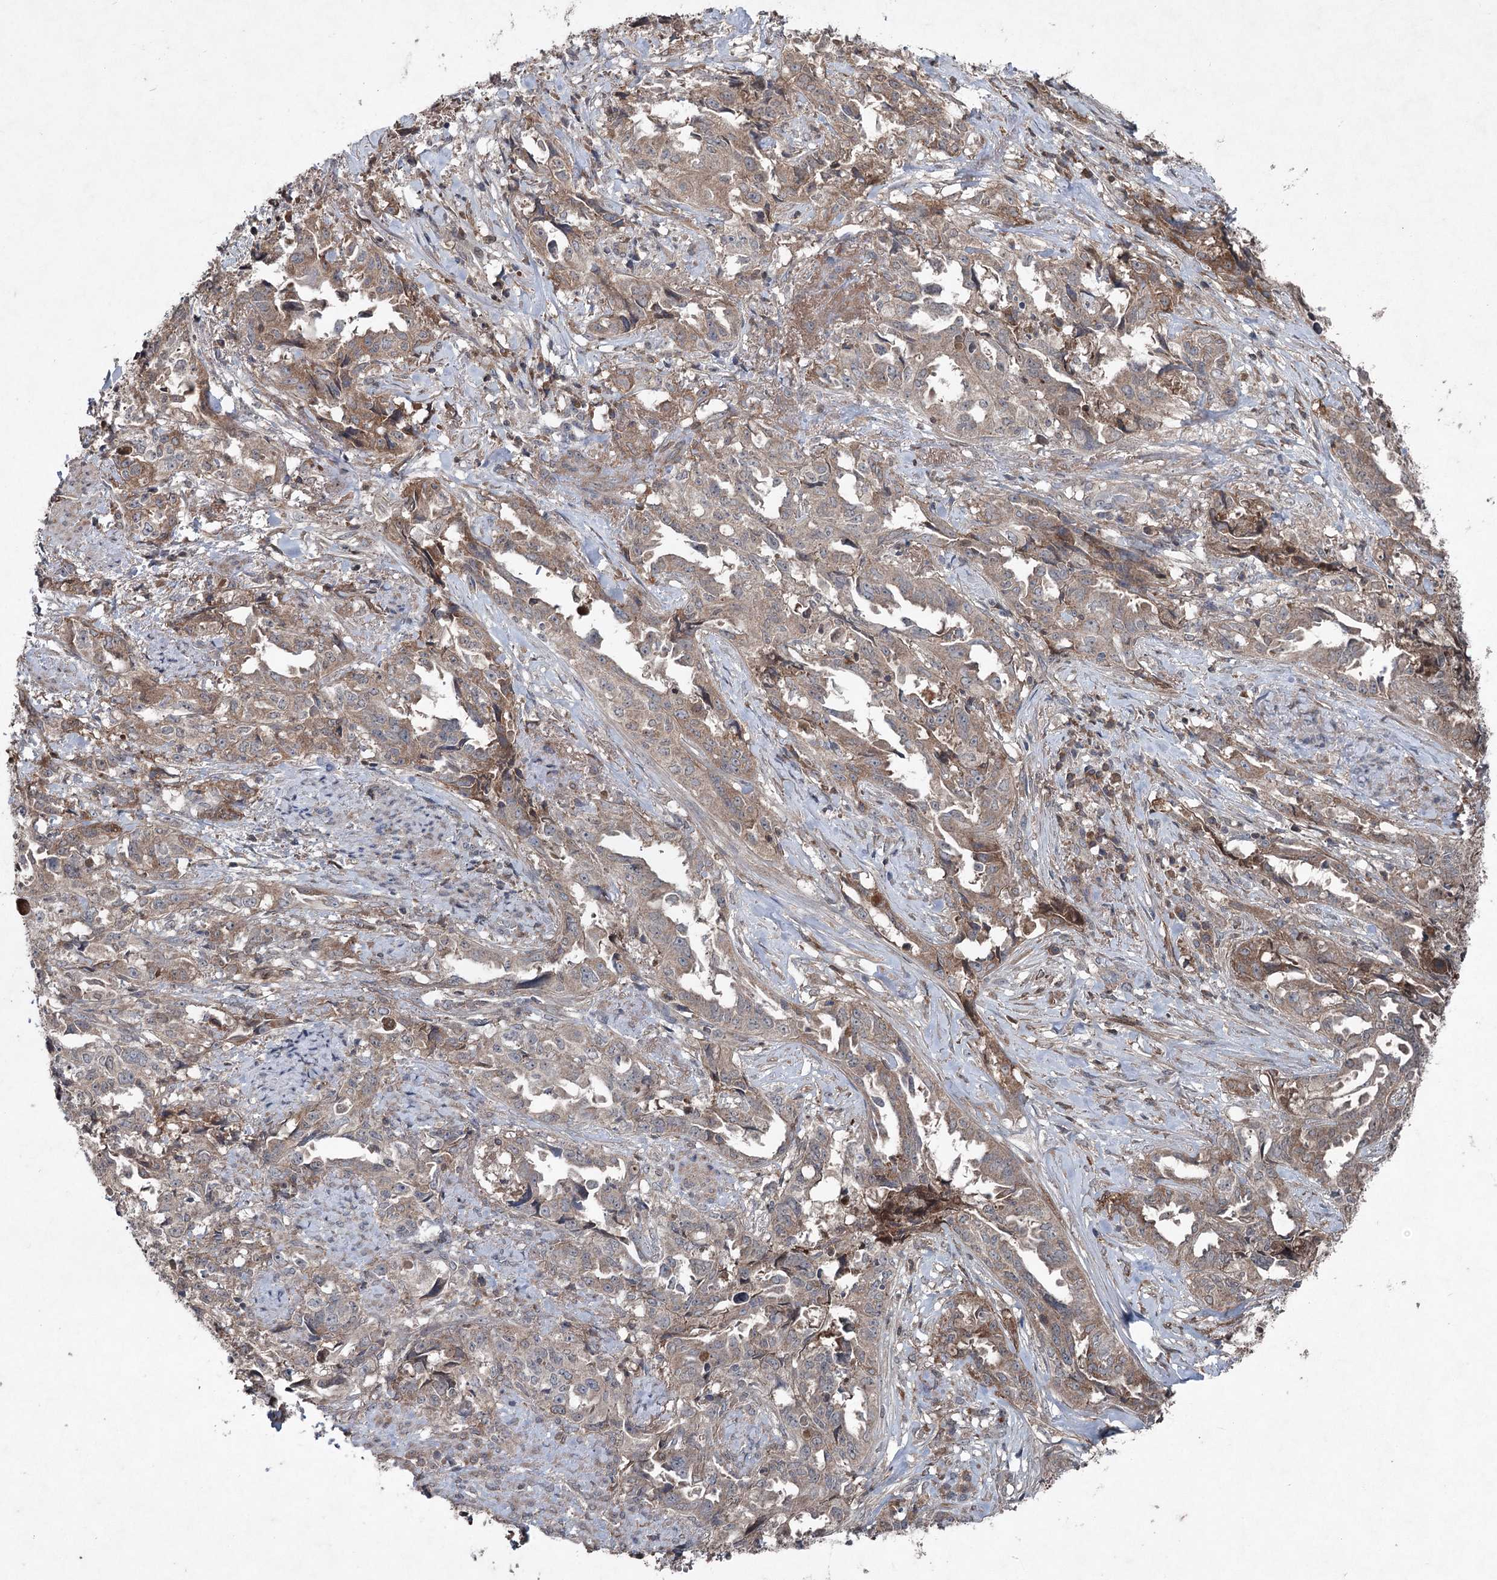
{"staining": {"intensity": "weak", "quantity": "25%-75%", "location": "cytoplasmic/membranous"}, "tissue": "endometrial cancer", "cell_type": "Tumor cells", "image_type": "cancer", "snomed": [{"axis": "morphology", "description": "Adenocarcinoma, NOS"}, {"axis": "topography", "description": "Endometrium"}], "caption": "There is low levels of weak cytoplasmic/membranous expression in tumor cells of adenocarcinoma (endometrial), as demonstrated by immunohistochemical staining (brown color).", "gene": "PGLYRP2", "patient": {"sex": "female", "age": 65}}